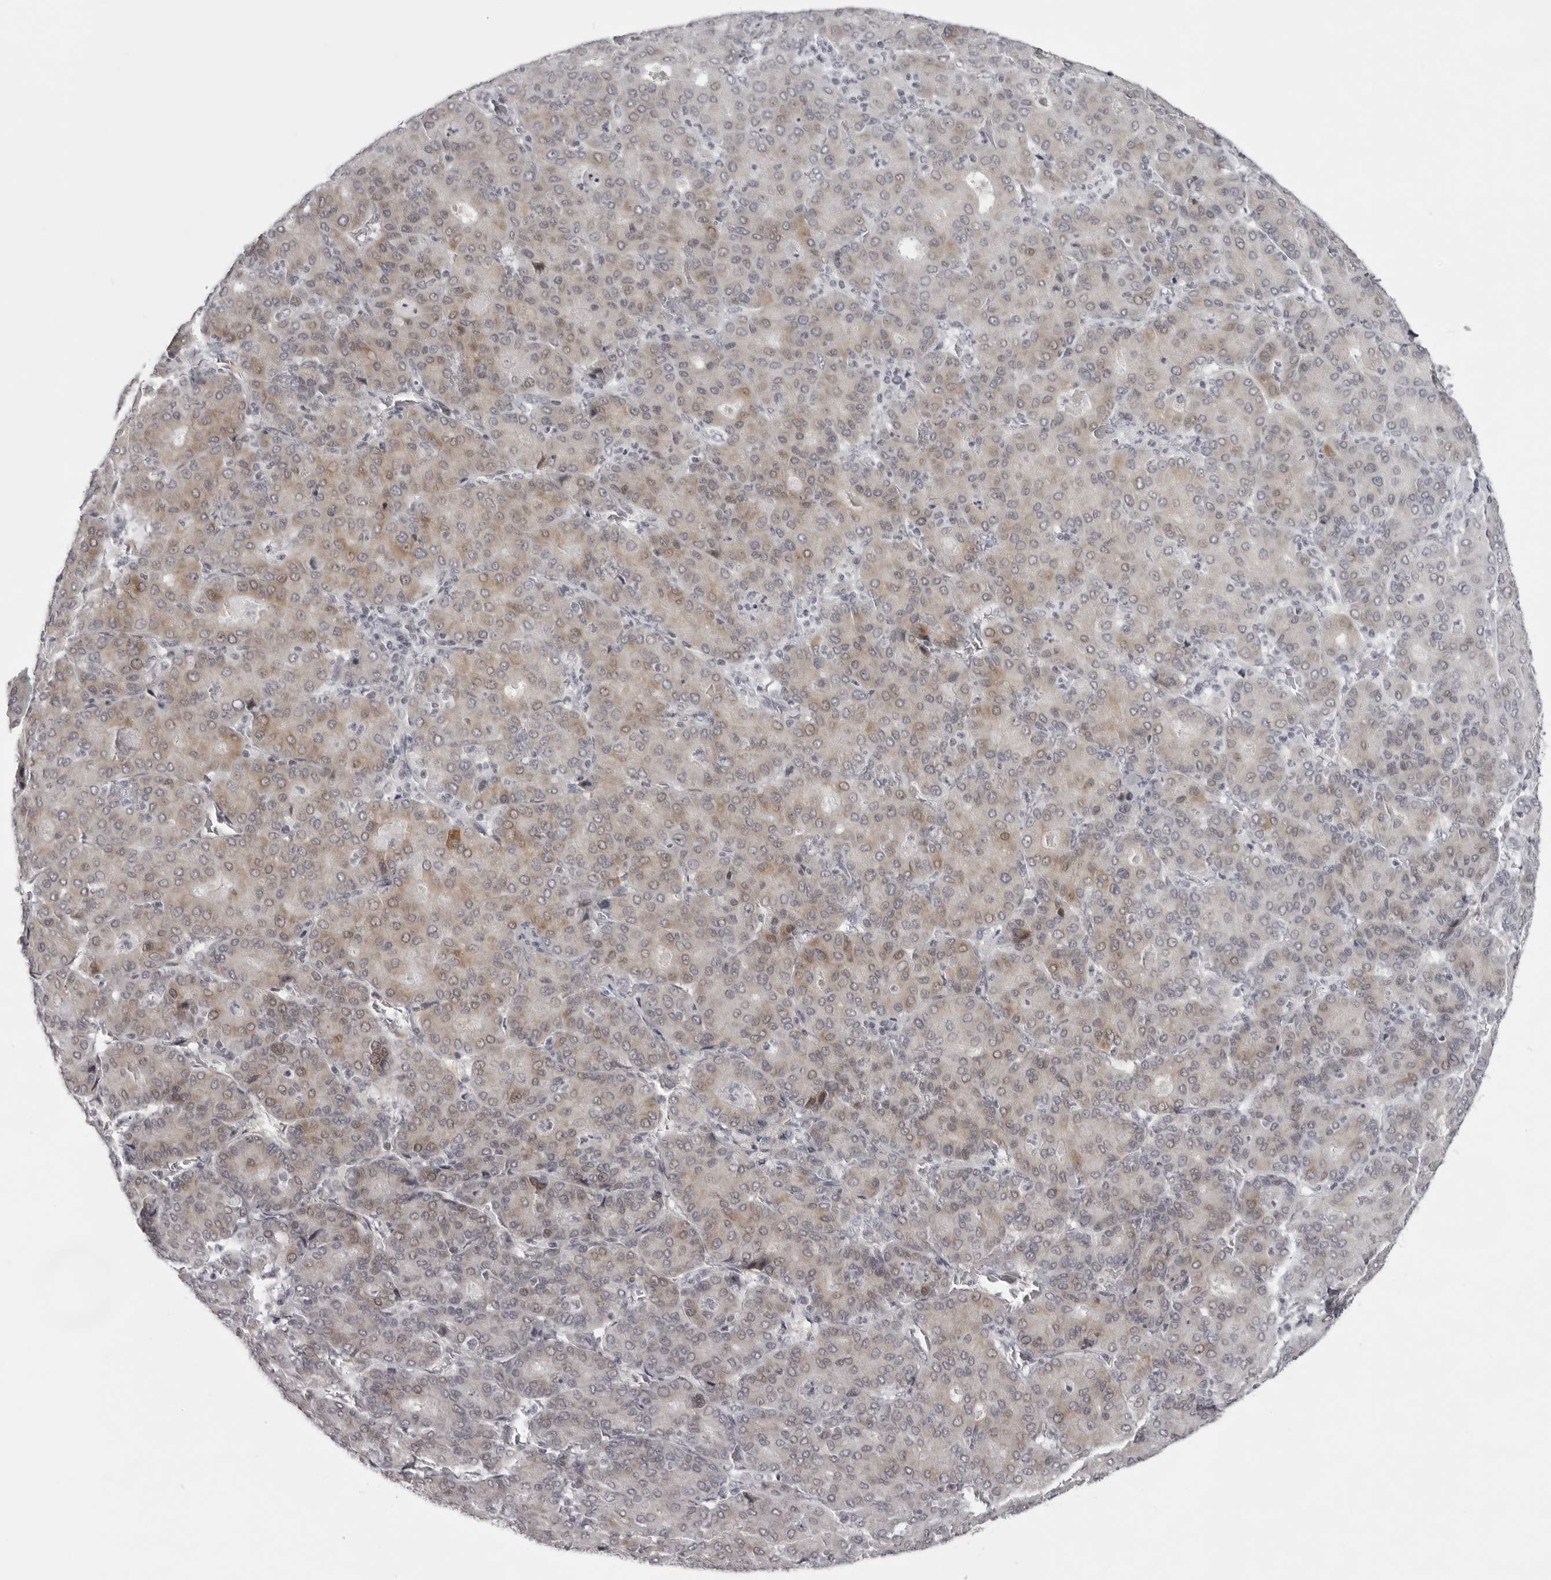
{"staining": {"intensity": "weak", "quantity": ">75%", "location": "cytoplasmic/membranous"}, "tissue": "liver cancer", "cell_type": "Tumor cells", "image_type": "cancer", "snomed": [{"axis": "morphology", "description": "Carcinoma, Hepatocellular, NOS"}, {"axis": "topography", "description": "Liver"}], "caption": "Immunohistochemistry micrograph of human hepatocellular carcinoma (liver) stained for a protein (brown), which shows low levels of weak cytoplasmic/membranous staining in about >75% of tumor cells.", "gene": "NUDT18", "patient": {"sex": "male", "age": 65}}